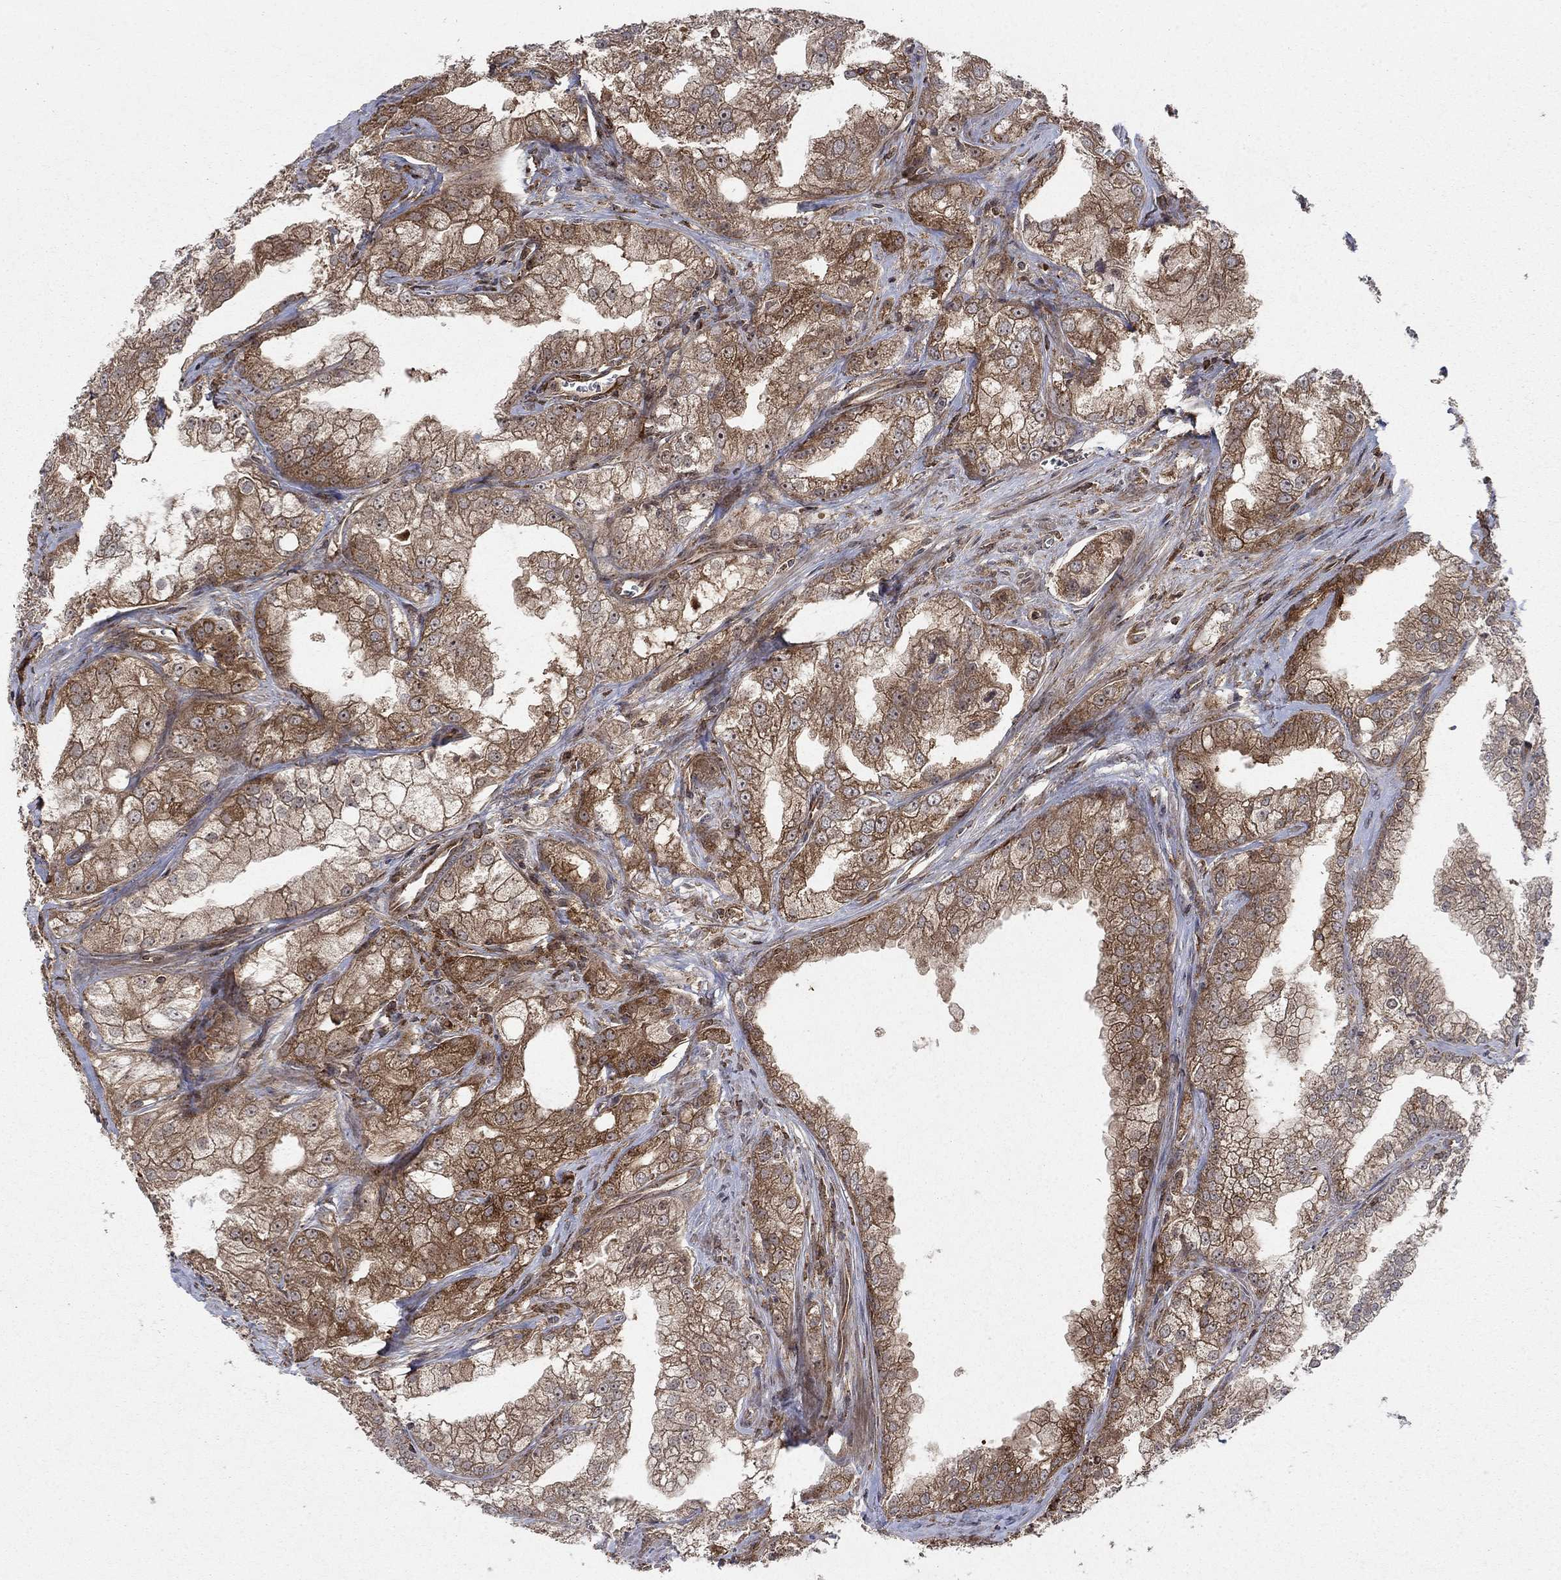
{"staining": {"intensity": "moderate", "quantity": "25%-75%", "location": "cytoplasmic/membranous"}, "tissue": "prostate cancer", "cell_type": "Tumor cells", "image_type": "cancer", "snomed": [{"axis": "morphology", "description": "Adenocarcinoma, NOS"}, {"axis": "topography", "description": "Prostate"}], "caption": "A photomicrograph of human prostate adenocarcinoma stained for a protein exhibits moderate cytoplasmic/membranous brown staining in tumor cells.", "gene": "IFI35", "patient": {"sex": "male", "age": 70}}